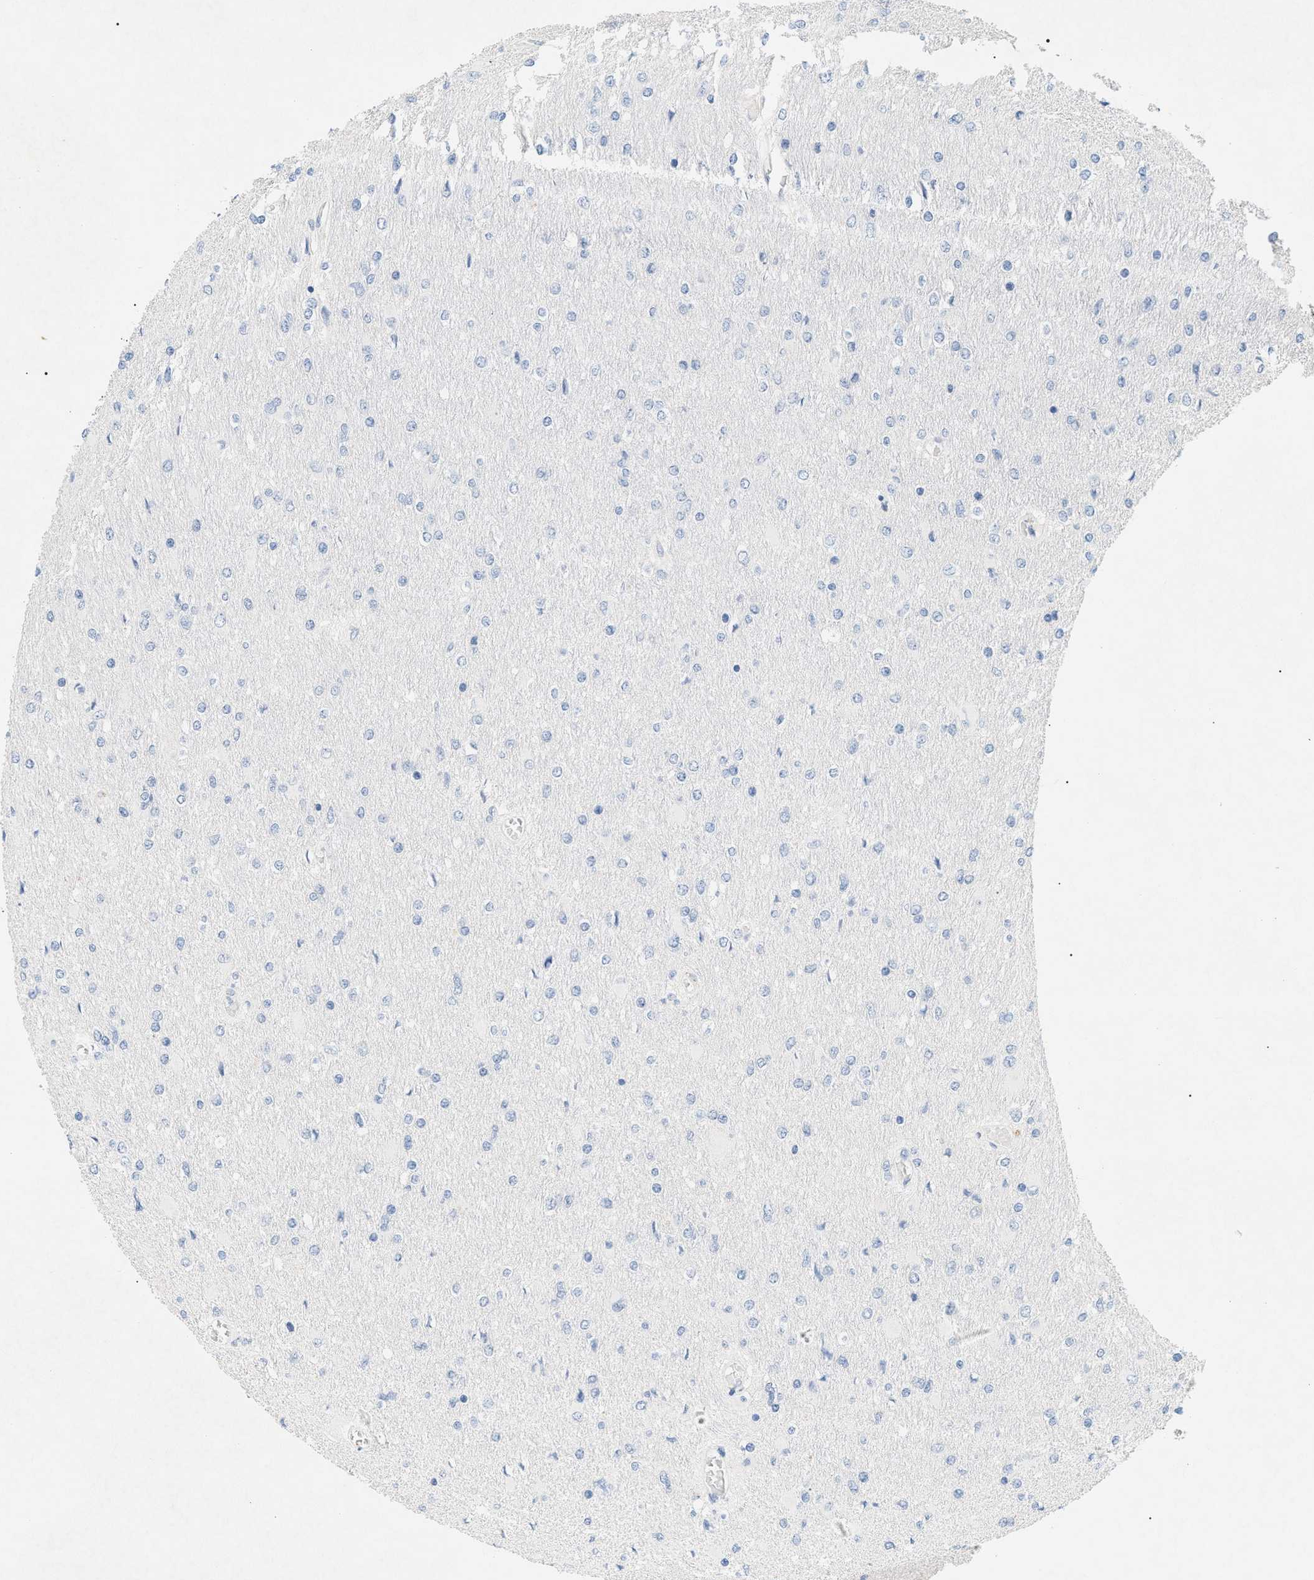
{"staining": {"intensity": "negative", "quantity": "none", "location": "none"}, "tissue": "glioma", "cell_type": "Tumor cells", "image_type": "cancer", "snomed": [{"axis": "morphology", "description": "Glioma, malignant, High grade"}, {"axis": "topography", "description": "Cerebral cortex"}], "caption": "Immunohistochemical staining of human malignant glioma (high-grade) exhibits no significant positivity in tumor cells.", "gene": "CFH", "patient": {"sex": "female", "age": 36}}